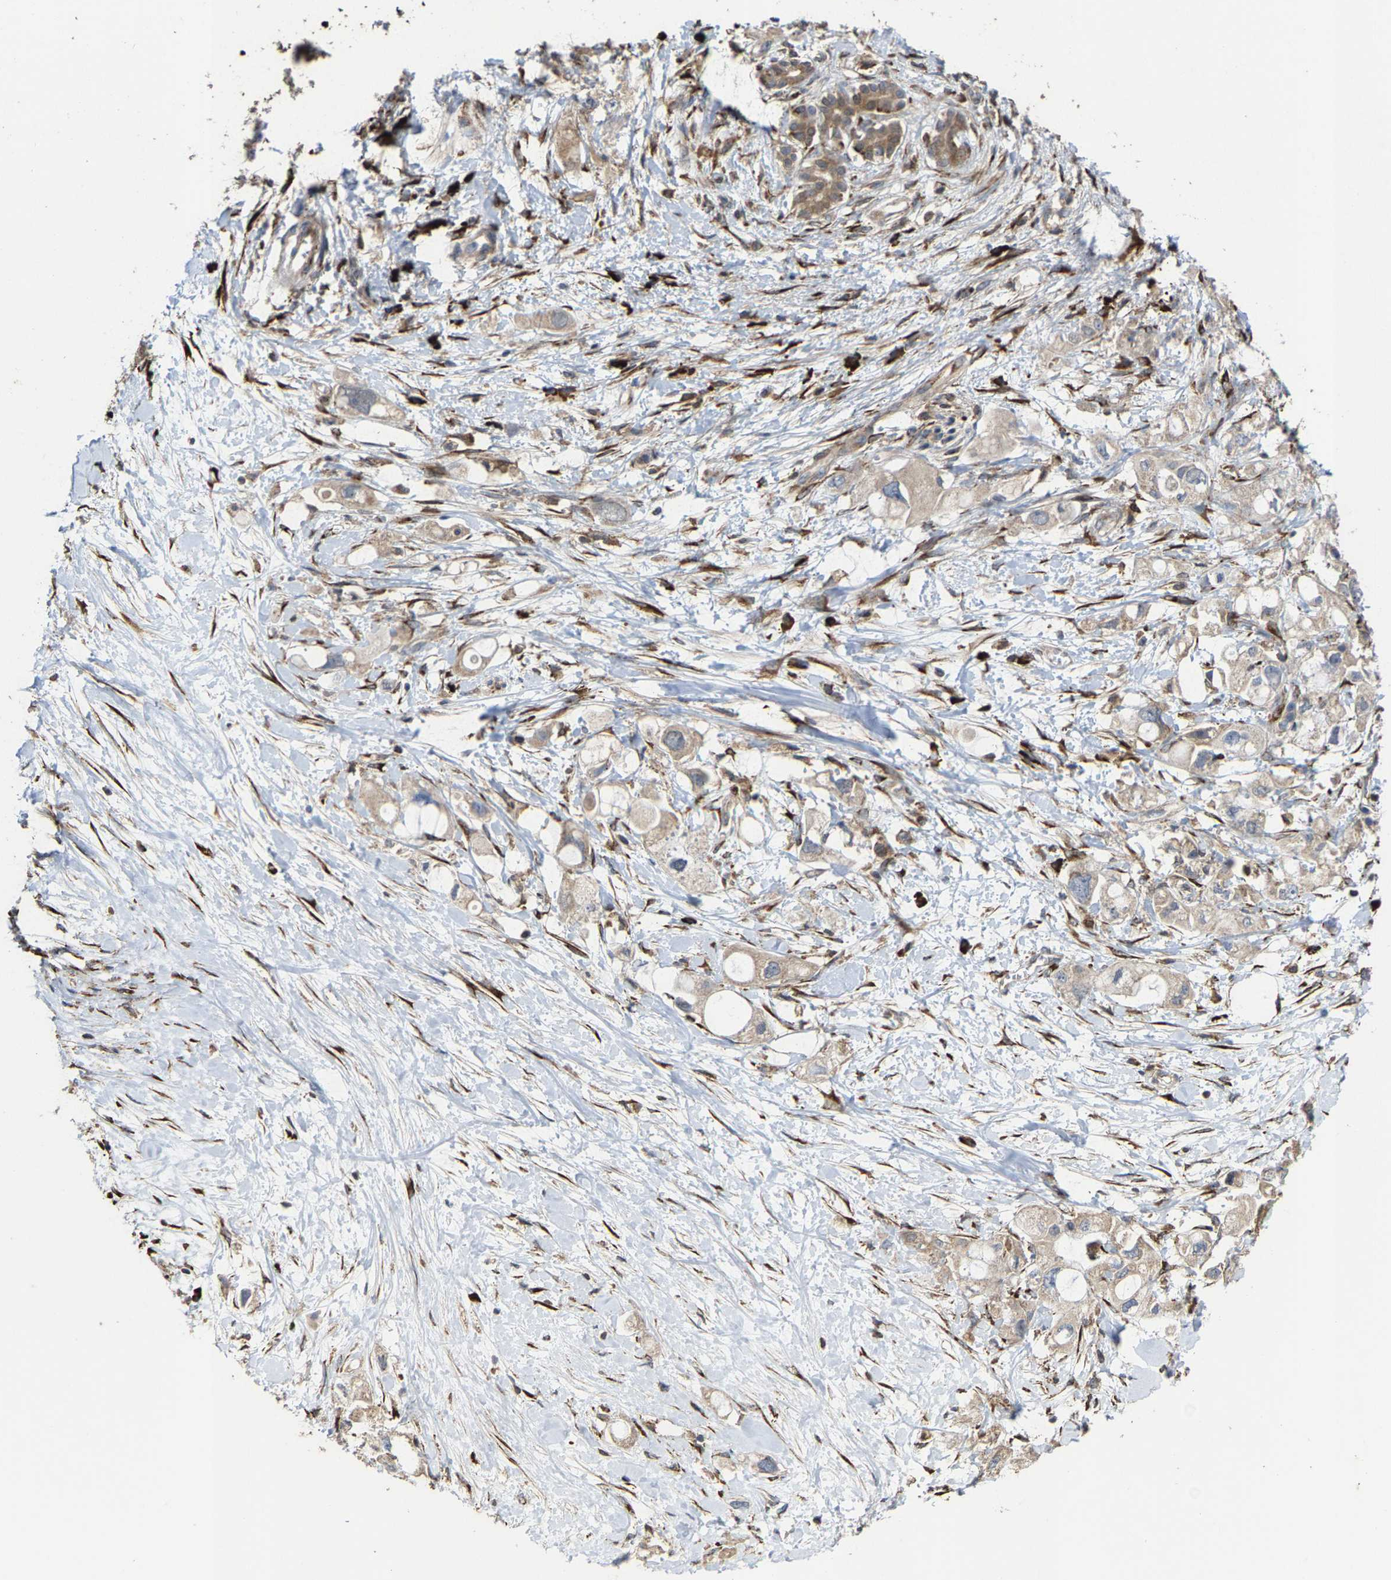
{"staining": {"intensity": "weak", "quantity": "25%-75%", "location": "cytoplasmic/membranous"}, "tissue": "pancreatic cancer", "cell_type": "Tumor cells", "image_type": "cancer", "snomed": [{"axis": "morphology", "description": "Adenocarcinoma, NOS"}, {"axis": "topography", "description": "Pancreas"}], "caption": "An immunohistochemistry (IHC) photomicrograph of neoplastic tissue is shown. Protein staining in brown highlights weak cytoplasmic/membranous positivity in pancreatic cancer (adenocarcinoma) within tumor cells.", "gene": "FGD3", "patient": {"sex": "female", "age": 56}}